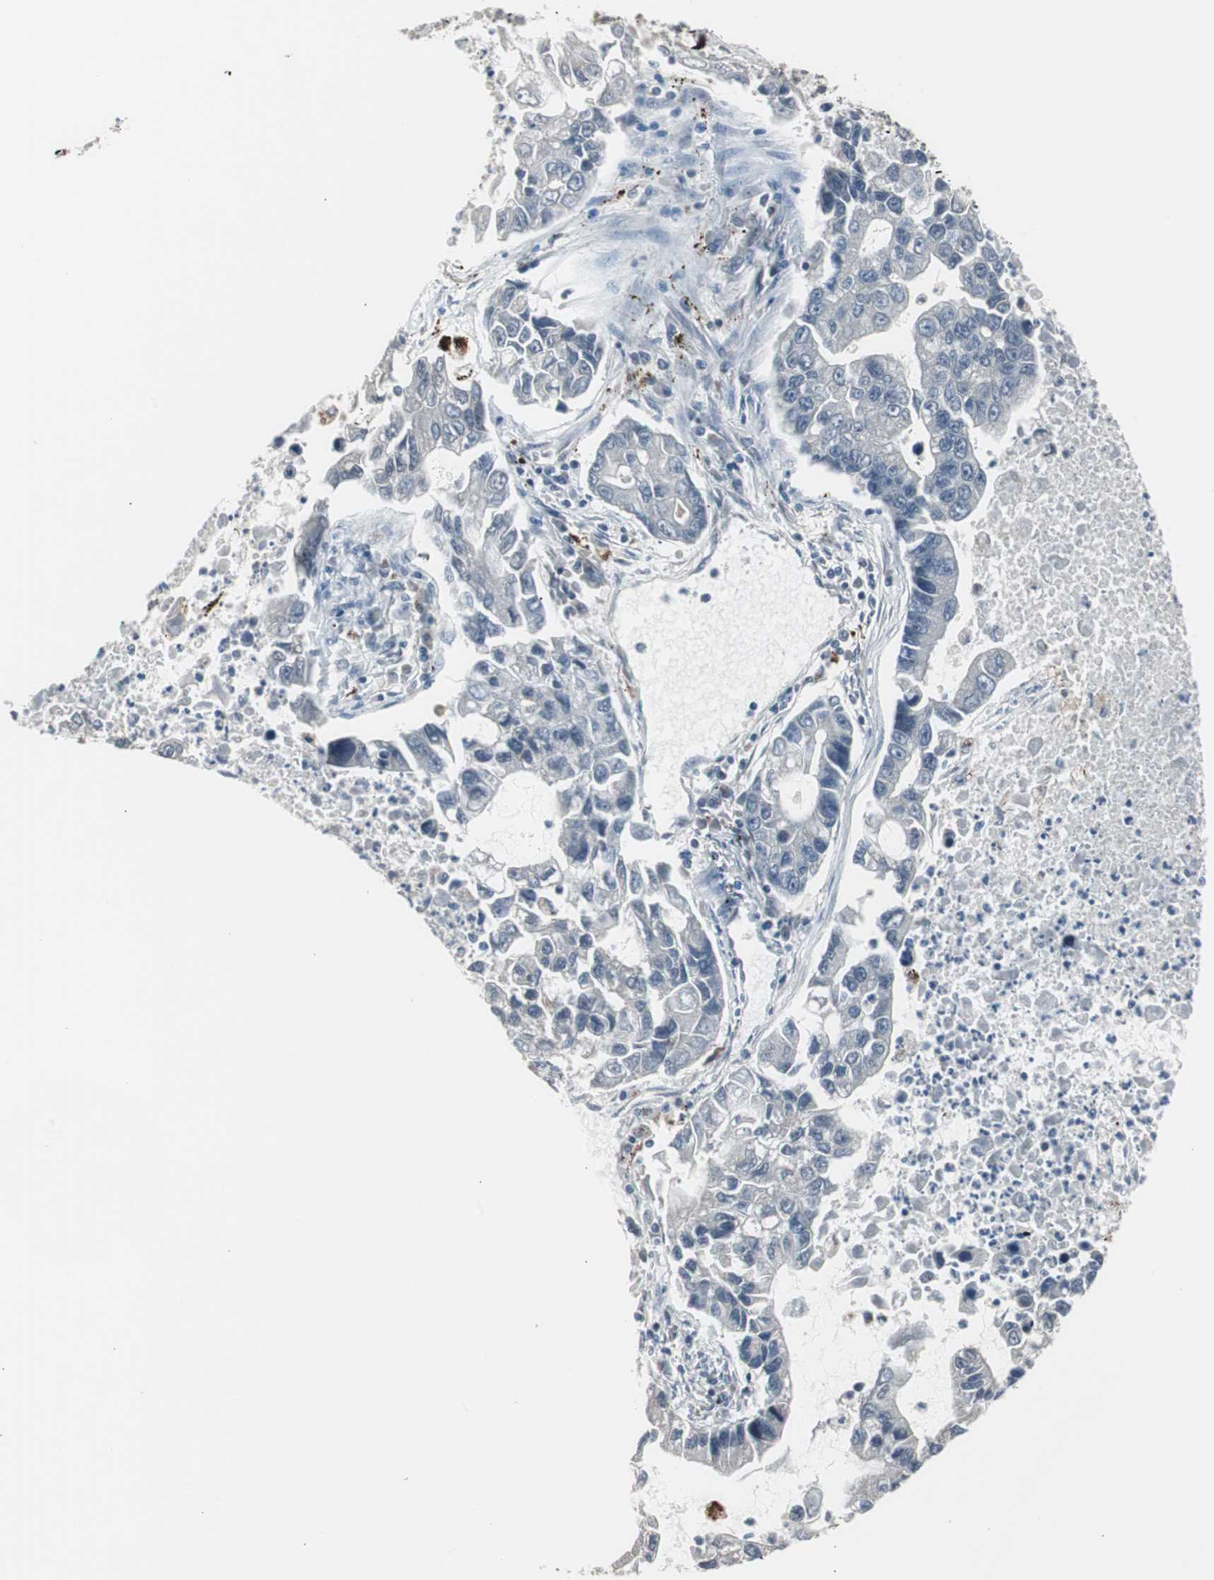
{"staining": {"intensity": "negative", "quantity": "none", "location": "none"}, "tissue": "lung cancer", "cell_type": "Tumor cells", "image_type": "cancer", "snomed": [{"axis": "morphology", "description": "Adenocarcinoma, NOS"}, {"axis": "topography", "description": "Lung"}], "caption": "DAB (3,3'-diaminobenzidine) immunohistochemical staining of human lung cancer (adenocarcinoma) demonstrates no significant positivity in tumor cells. (DAB immunohistochemistry (IHC), high magnification).", "gene": "BOLA1", "patient": {"sex": "female", "age": 51}}